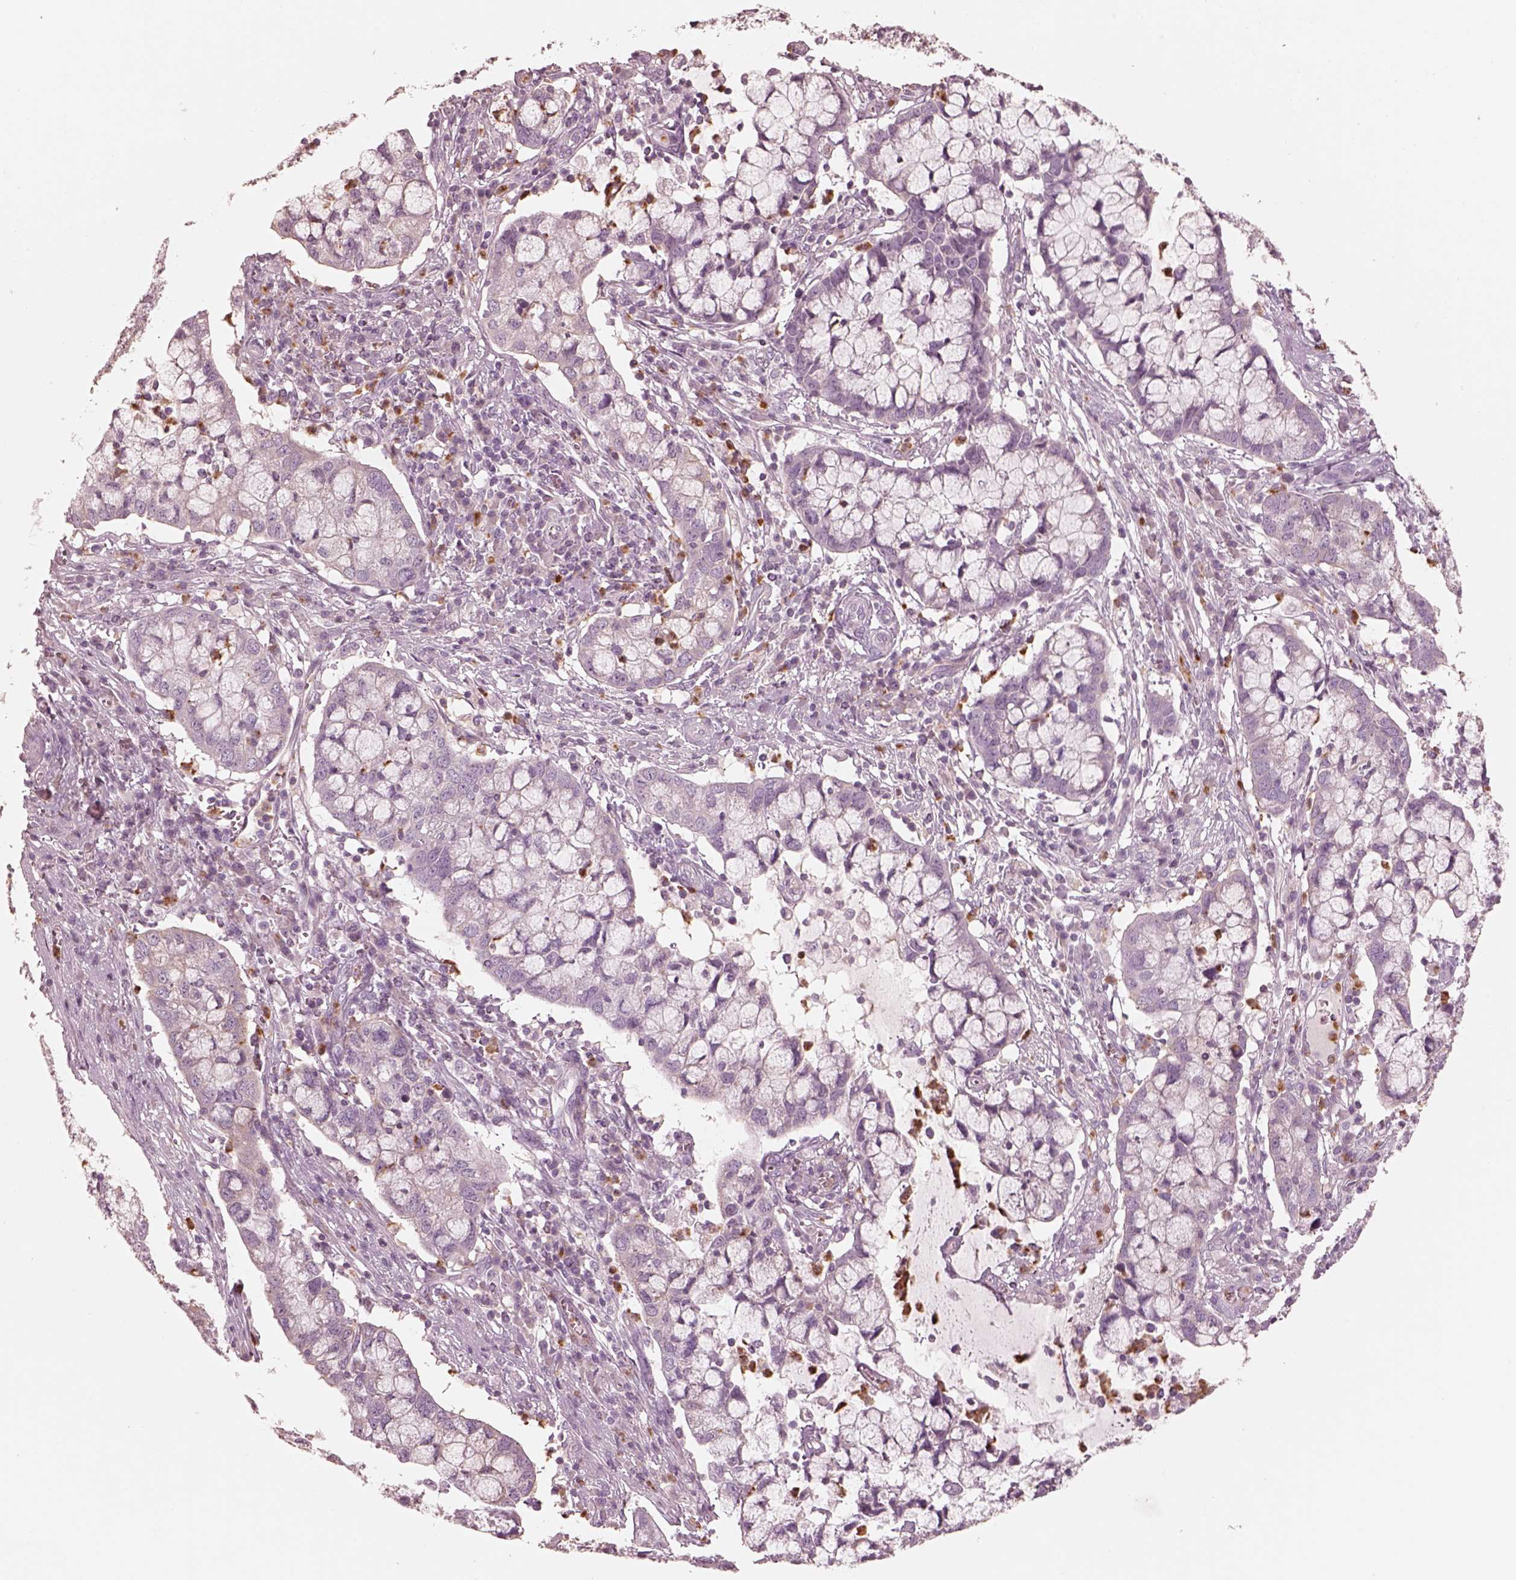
{"staining": {"intensity": "negative", "quantity": "none", "location": "none"}, "tissue": "cervical cancer", "cell_type": "Tumor cells", "image_type": "cancer", "snomed": [{"axis": "morphology", "description": "Adenocarcinoma, NOS"}, {"axis": "topography", "description": "Cervix"}], "caption": "Protein analysis of adenocarcinoma (cervical) shows no significant staining in tumor cells. Nuclei are stained in blue.", "gene": "GPRIN1", "patient": {"sex": "female", "age": 40}}